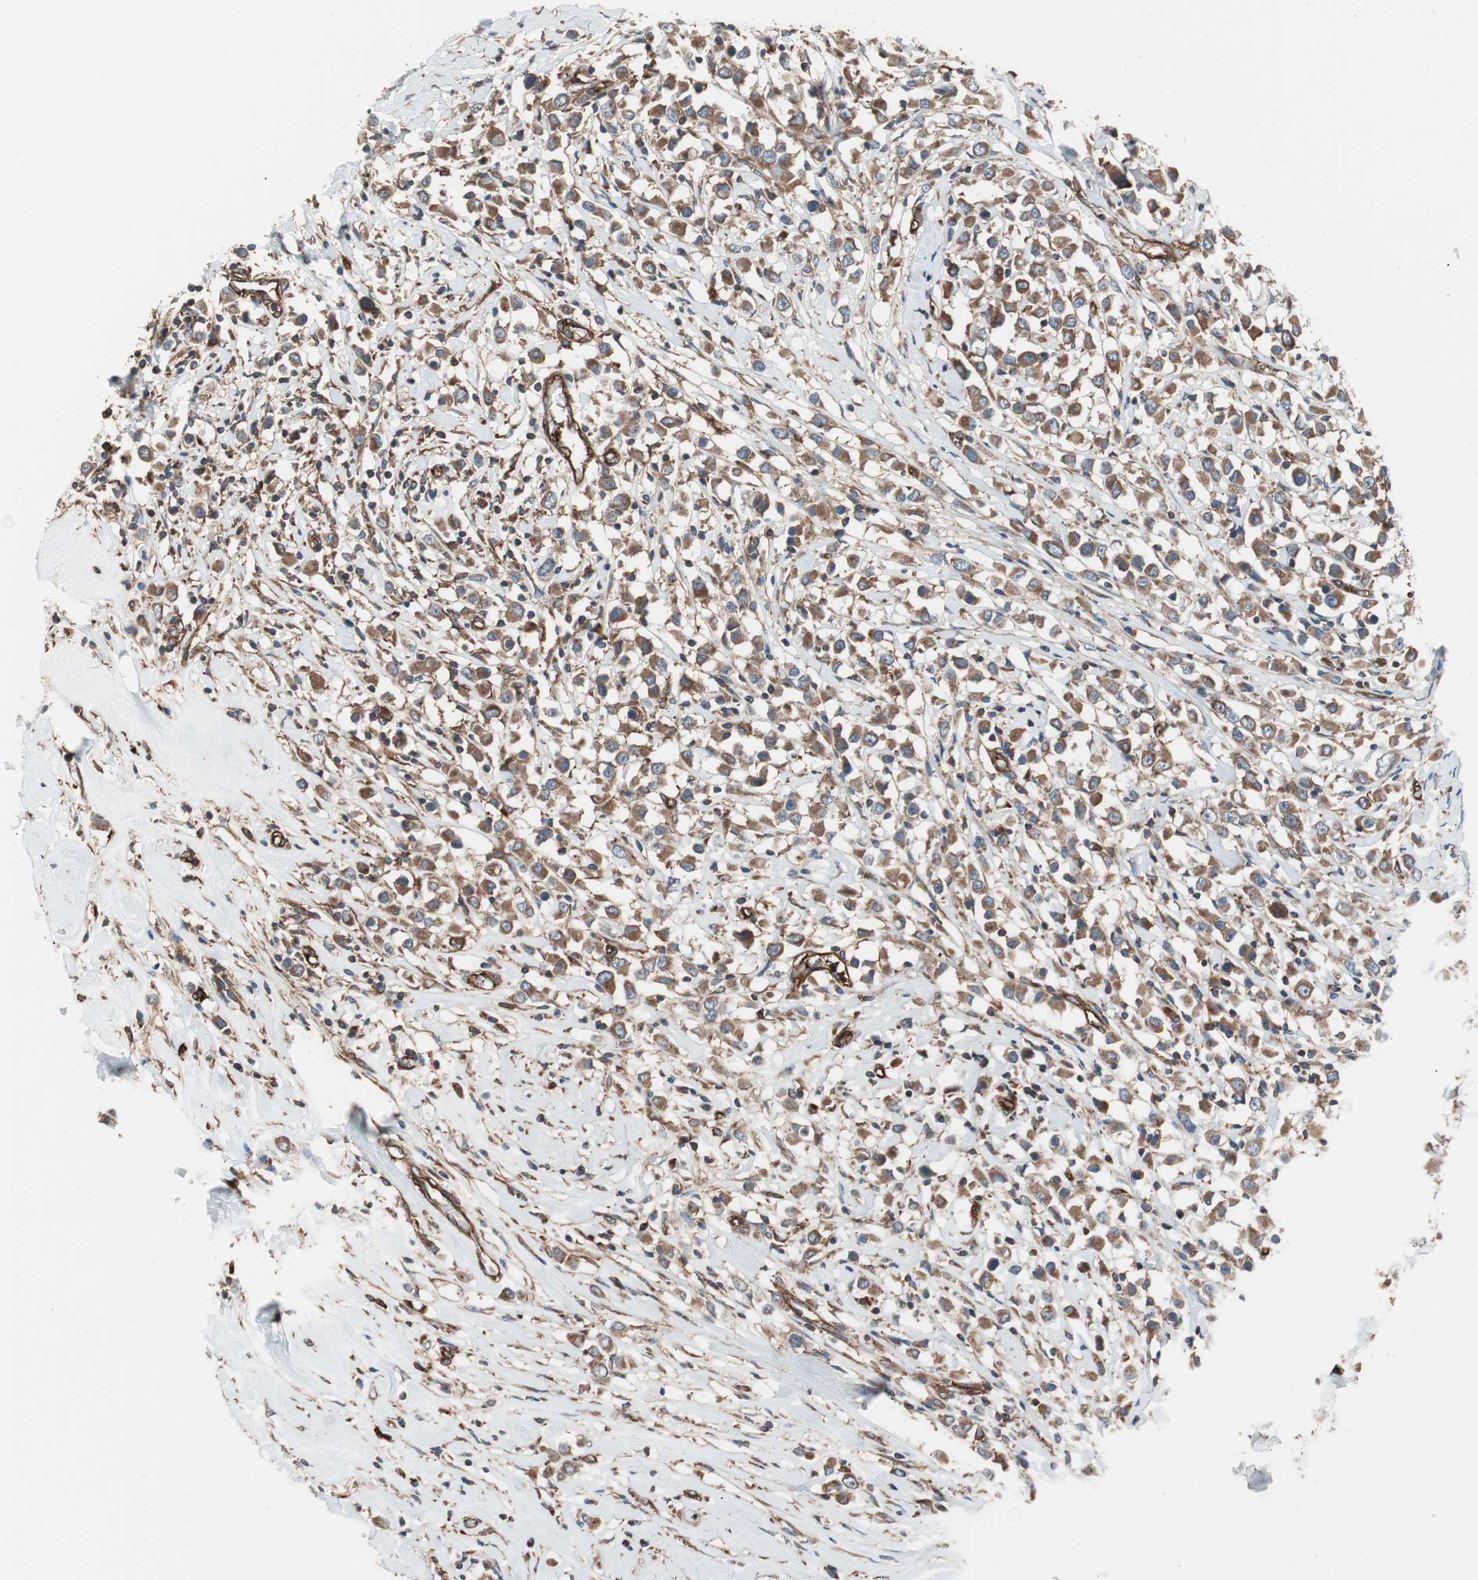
{"staining": {"intensity": "moderate", "quantity": ">75%", "location": "cytoplasmic/membranous"}, "tissue": "breast cancer", "cell_type": "Tumor cells", "image_type": "cancer", "snomed": [{"axis": "morphology", "description": "Duct carcinoma"}, {"axis": "topography", "description": "Breast"}], "caption": "Breast cancer (intraductal carcinoma) stained for a protein displays moderate cytoplasmic/membranous positivity in tumor cells. (brown staining indicates protein expression, while blue staining denotes nuclei).", "gene": "GPSM2", "patient": {"sex": "female", "age": 61}}